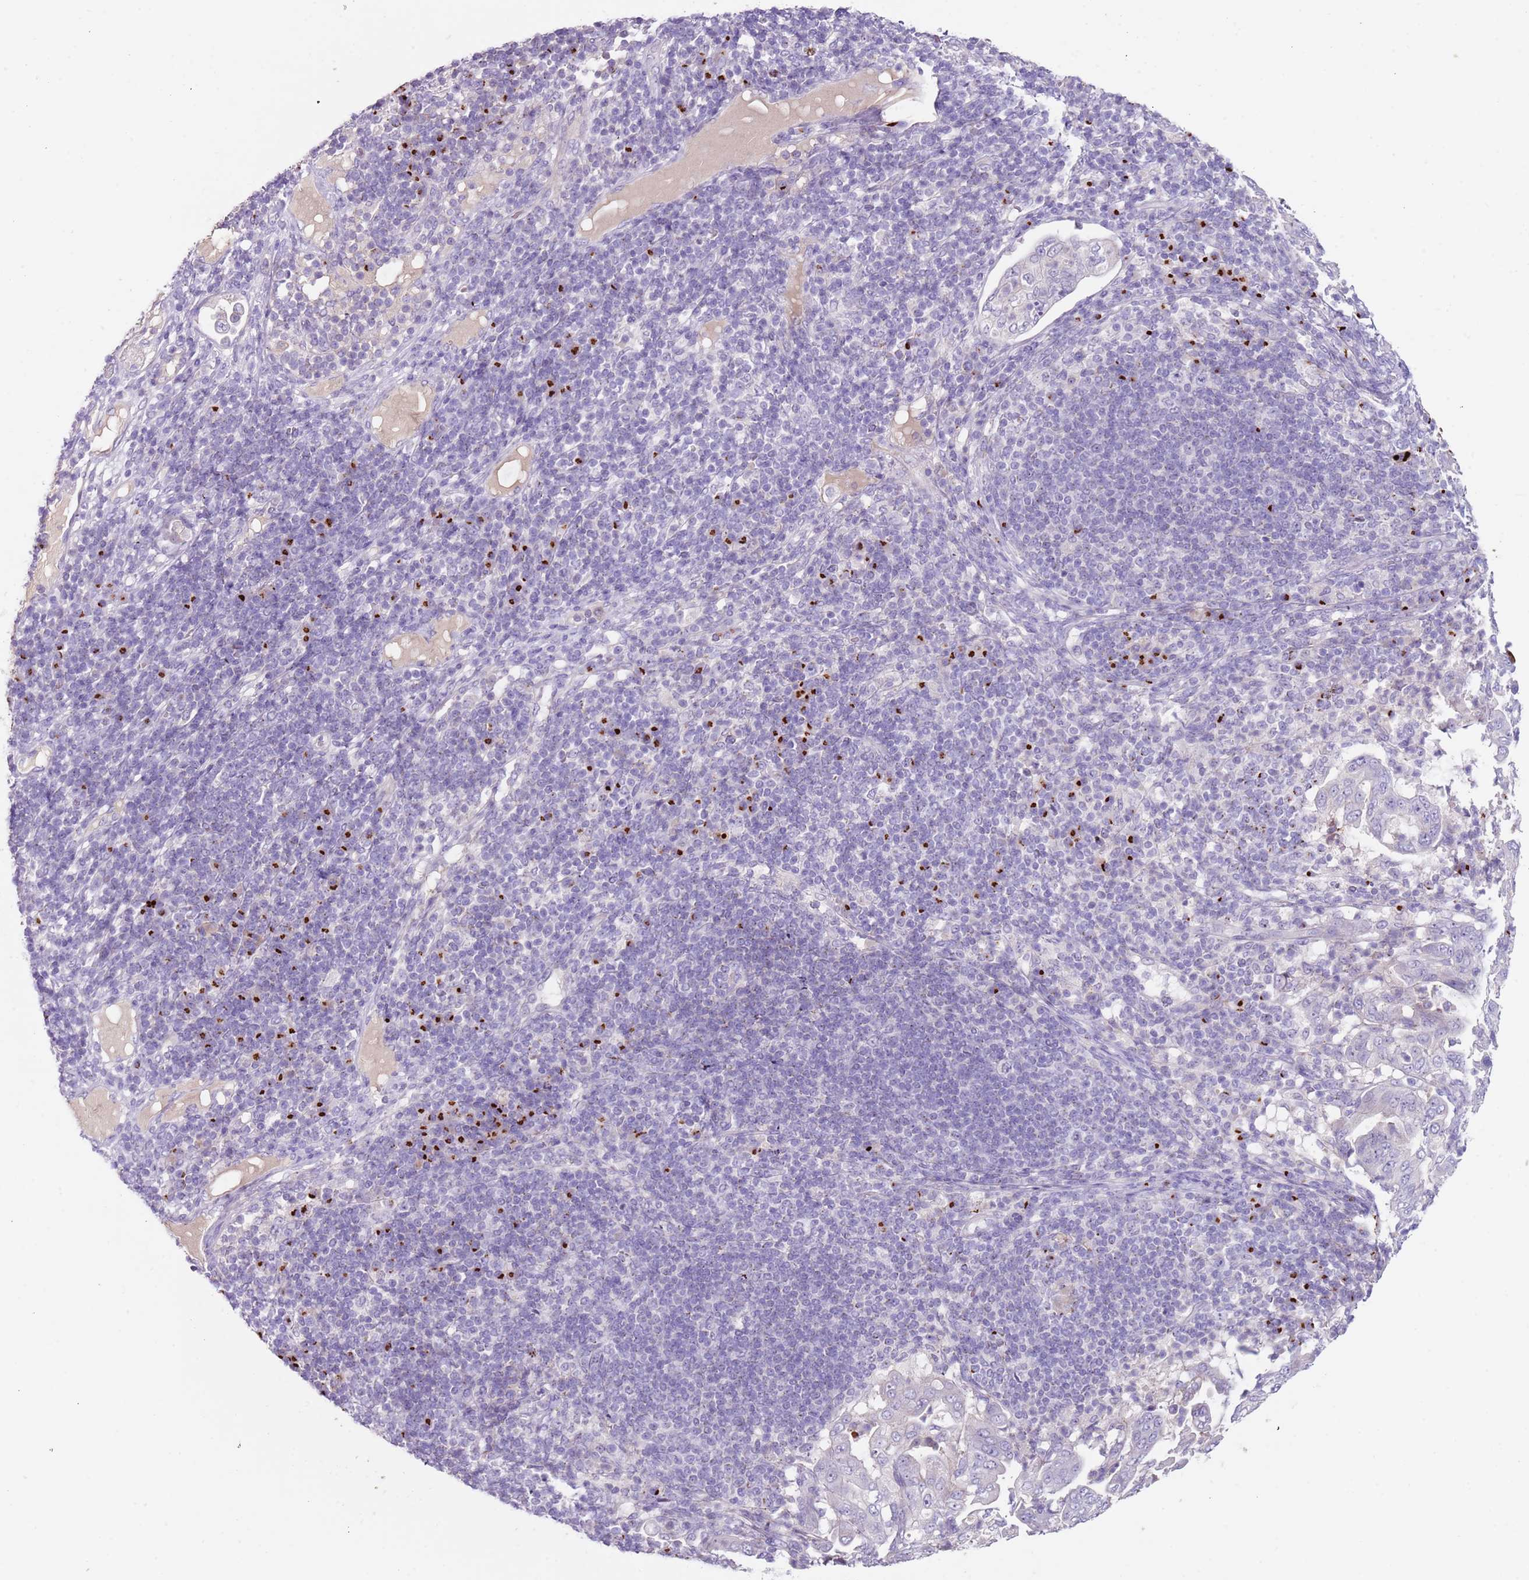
{"staining": {"intensity": "negative", "quantity": "none", "location": "none"}, "tissue": "pancreatic cancer", "cell_type": "Tumor cells", "image_type": "cancer", "snomed": [{"axis": "morphology", "description": "Normal tissue, NOS"}, {"axis": "morphology", "description": "Adenocarcinoma, NOS"}, {"axis": "topography", "description": "Lymph node"}, {"axis": "topography", "description": "Pancreas"}], "caption": "Protein analysis of pancreatic cancer exhibits no significant staining in tumor cells. (IHC, brightfield microscopy, high magnification).", "gene": "C2CD3", "patient": {"sex": "female", "age": 67}}